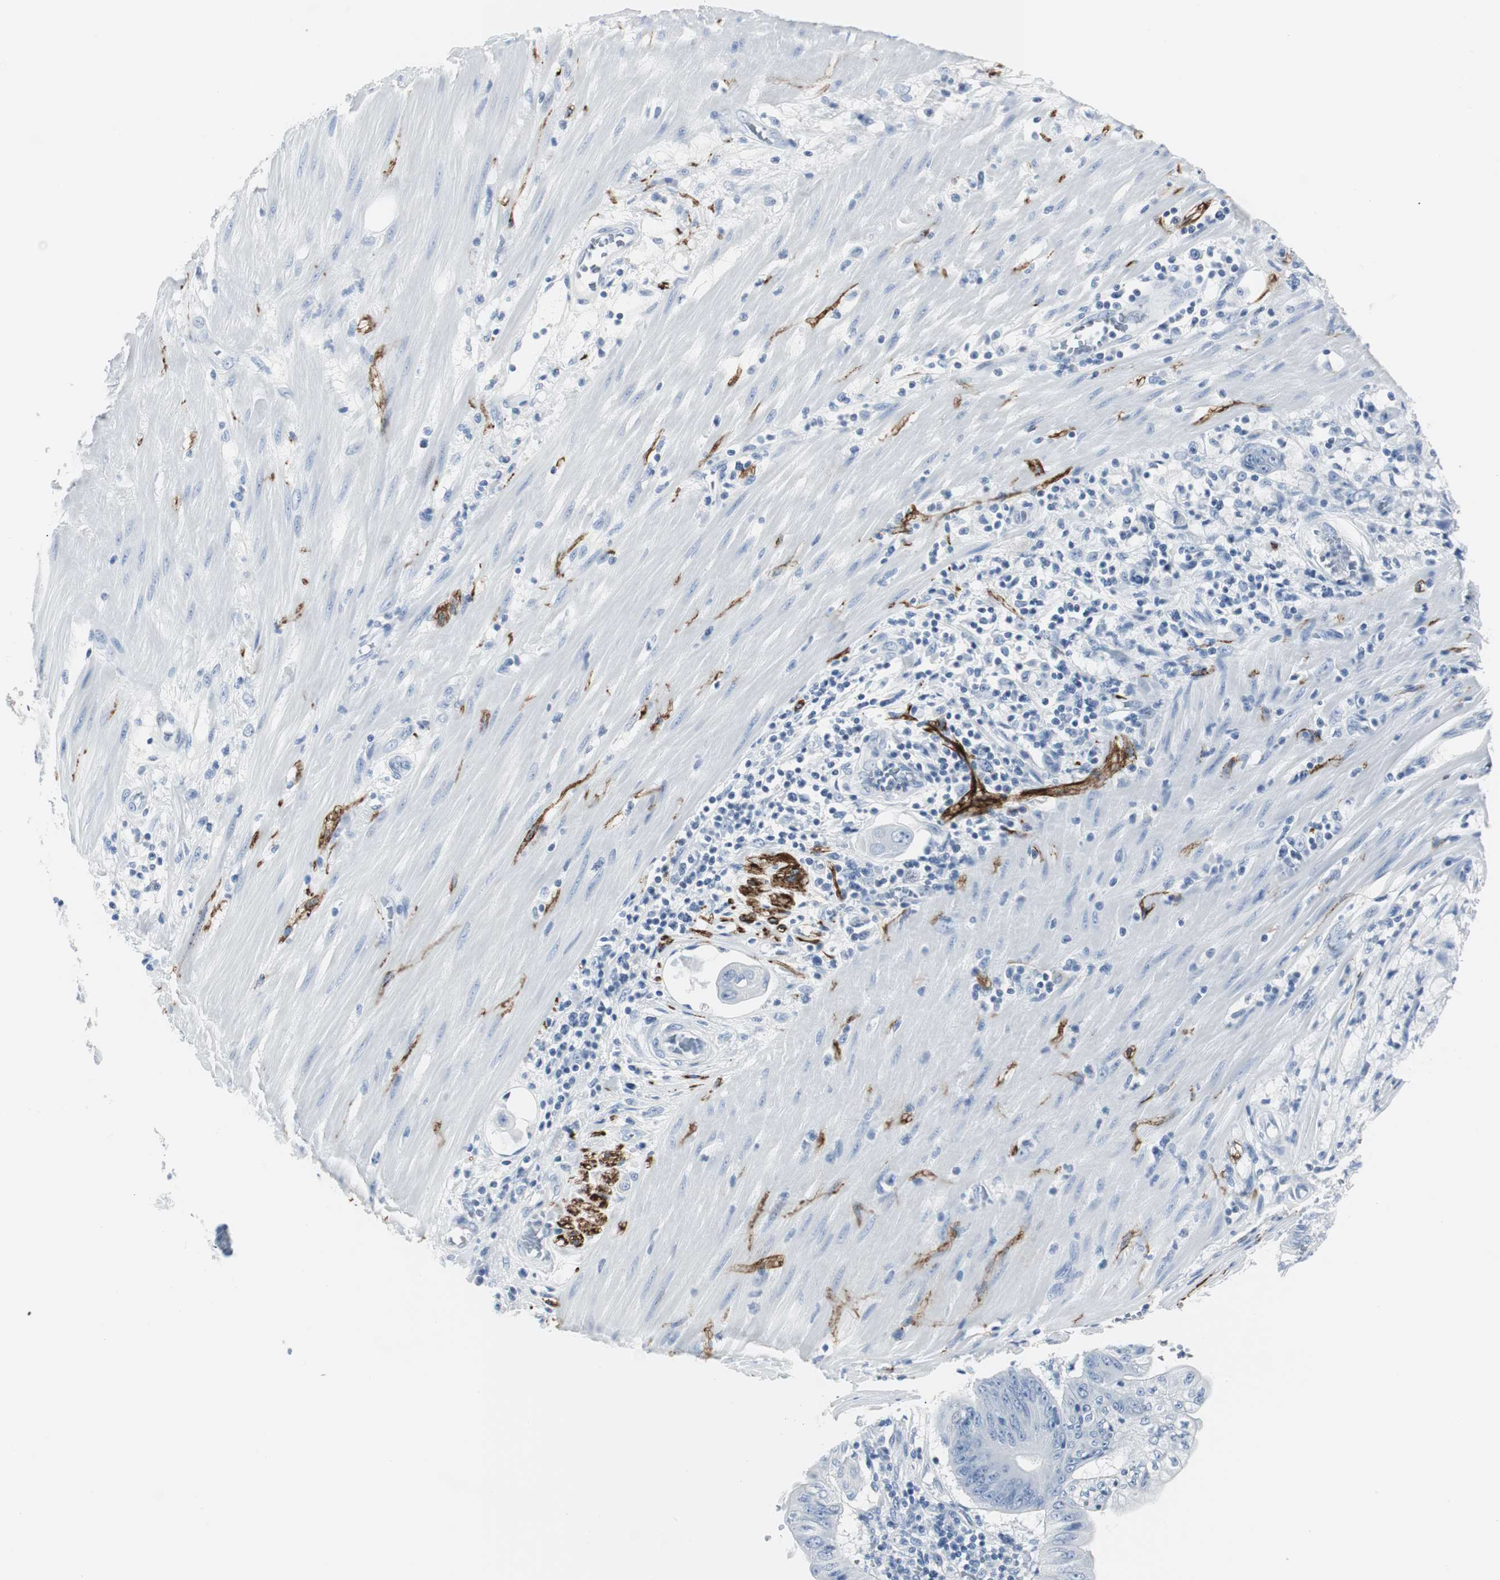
{"staining": {"intensity": "negative", "quantity": "none", "location": "none"}, "tissue": "pancreatic cancer", "cell_type": "Tumor cells", "image_type": "cancer", "snomed": [{"axis": "morphology", "description": "Normal tissue, NOS"}, {"axis": "topography", "description": "Lymph node"}], "caption": "There is no significant positivity in tumor cells of pancreatic cancer.", "gene": "GAP43", "patient": {"sex": "male", "age": 62}}